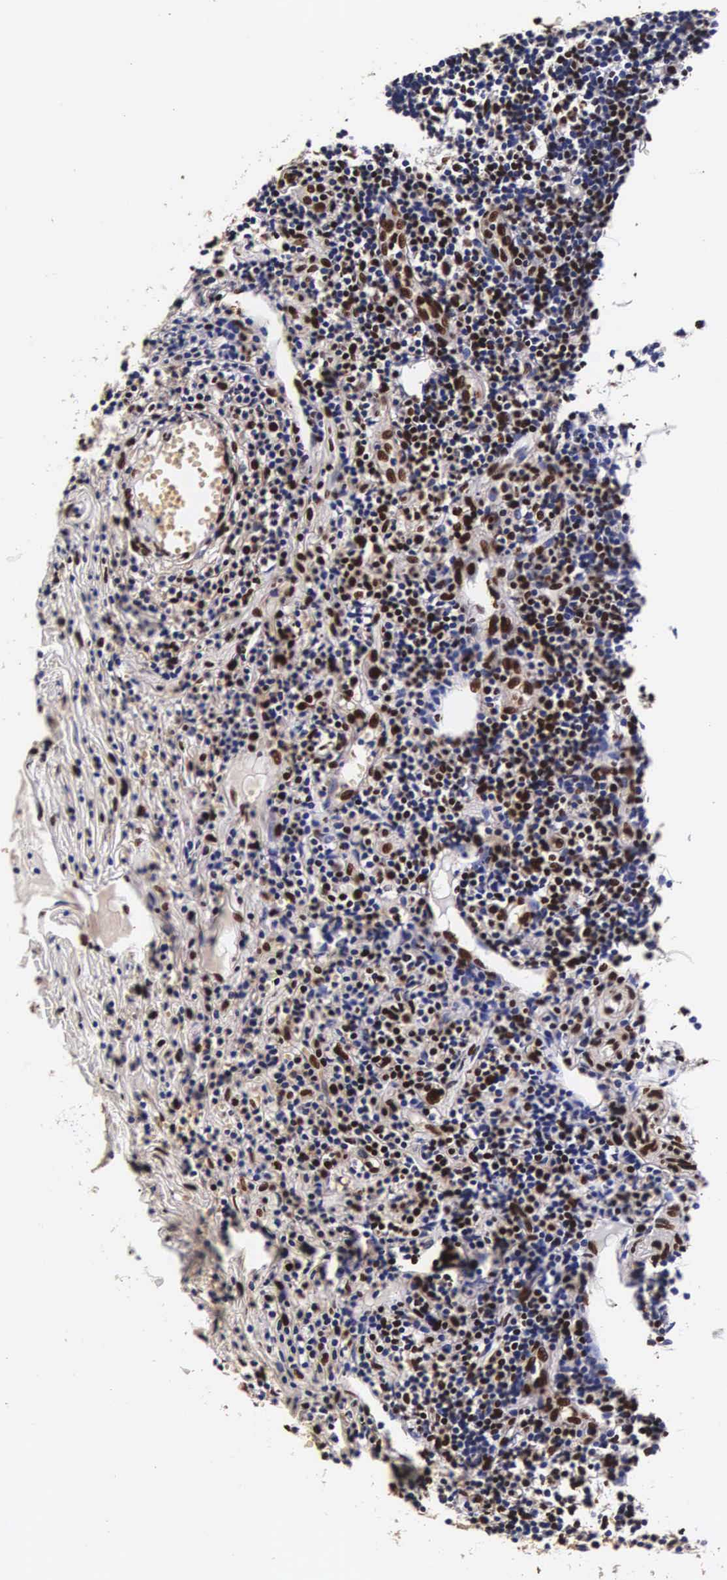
{"staining": {"intensity": "strong", "quantity": ">75%", "location": "nuclear"}, "tissue": "appendix", "cell_type": "Glandular cells", "image_type": "normal", "snomed": [{"axis": "morphology", "description": "Normal tissue, NOS"}, {"axis": "topography", "description": "Appendix"}], "caption": "There is high levels of strong nuclear expression in glandular cells of unremarkable appendix, as demonstrated by immunohistochemical staining (brown color).", "gene": "BCL2L2", "patient": {"sex": "female", "age": 19}}